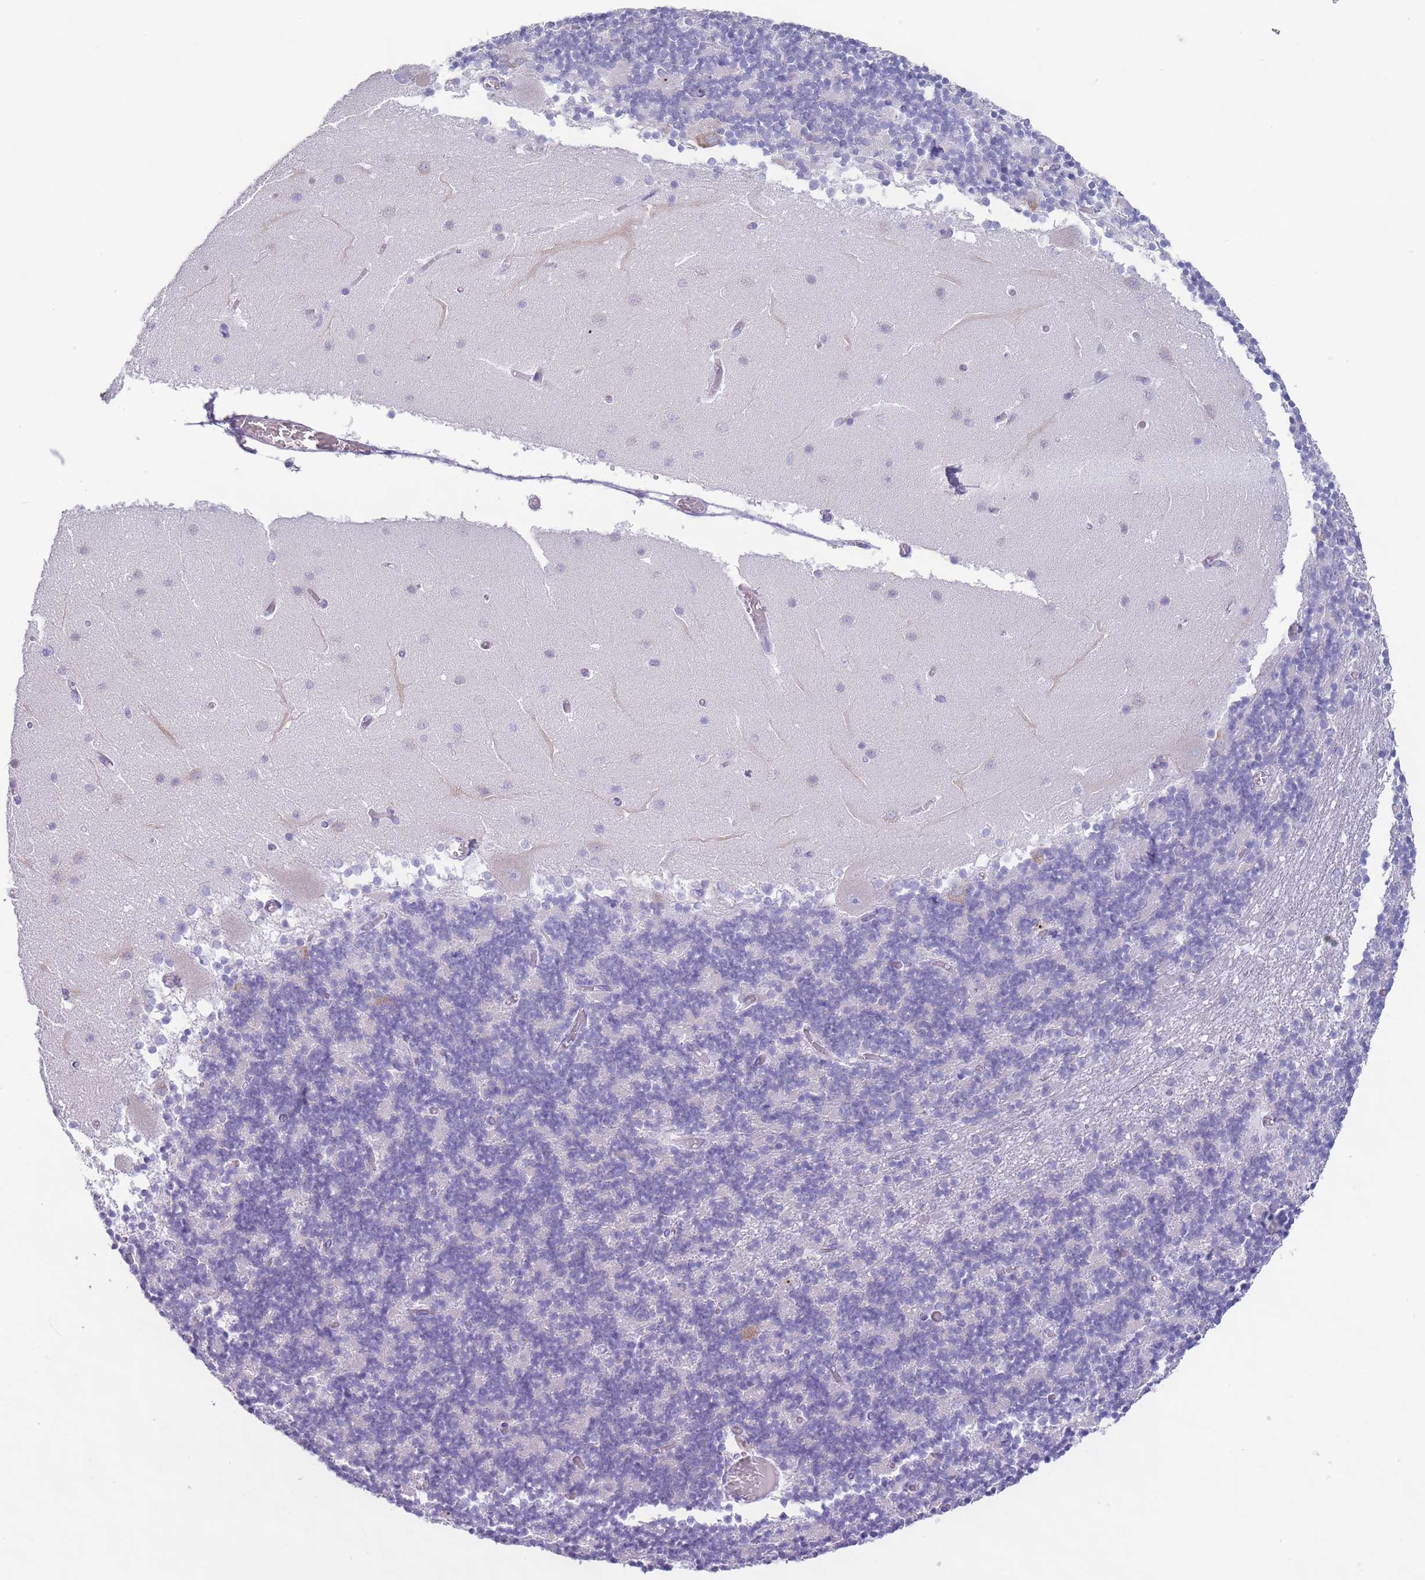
{"staining": {"intensity": "negative", "quantity": "none", "location": "none"}, "tissue": "cerebellum", "cell_type": "Cells in granular layer", "image_type": "normal", "snomed": [{"axis": "morphology", "description": "Normal tissue, NOS"}, {"axis": "topography", "description": "Cerebellum"}], "caption": "Immunohistochemistry (IHC) histopathology image of unremarkable human cerebellum stained for a protein (brown), which exhibits no staining in cells in granular layer.", "gene": "HYOU1", "patient": {"sex": "female", "age": 28}}